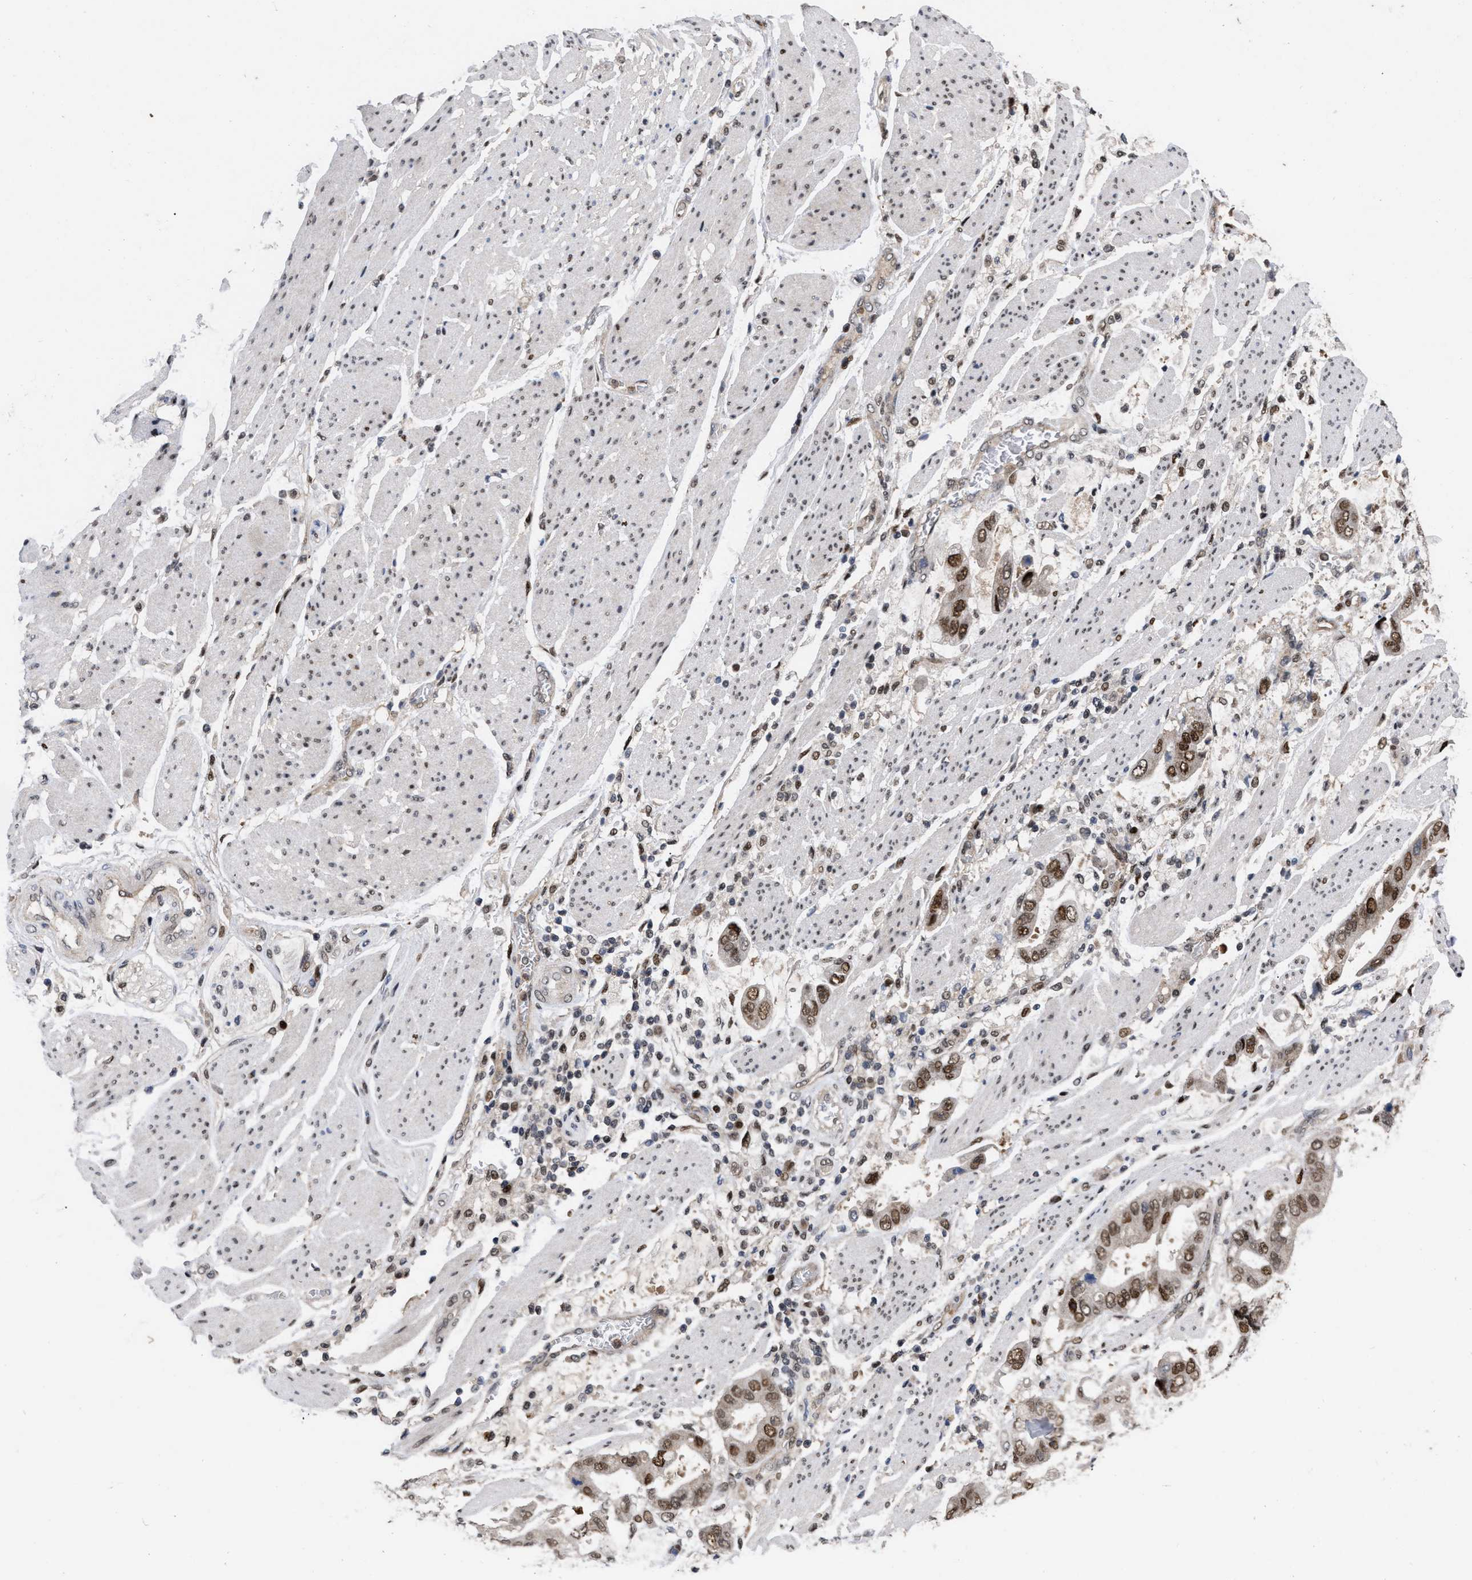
{"staining": {"intensity": "strong", "quantity": ">75%", "location": "nuclear"}, "tissue": "stomach cancer", "cell_type": "Tumor cells", "image_type": "cancer", "snomed": [{"axis": "morphology", "description": "Normal tissue, NOS"}, {"axis": "morphology", "description": "Adenocarcinoma, NOS"}, {"axis": "topography", "description": "Stomach"}], "caption": "Protein staining of stomach cancer (adenocarcinoma) tissue shows strong nuclear staining in approximately >75% of tumor cells. (Stains: DAB (3,3'-diaminobenzidine) in brown, nuclei in blue, Microscopy: brightfield microscopy at high magnification).", "gene": "MDM4", "patient": {"sex": "male", "age": 62}}